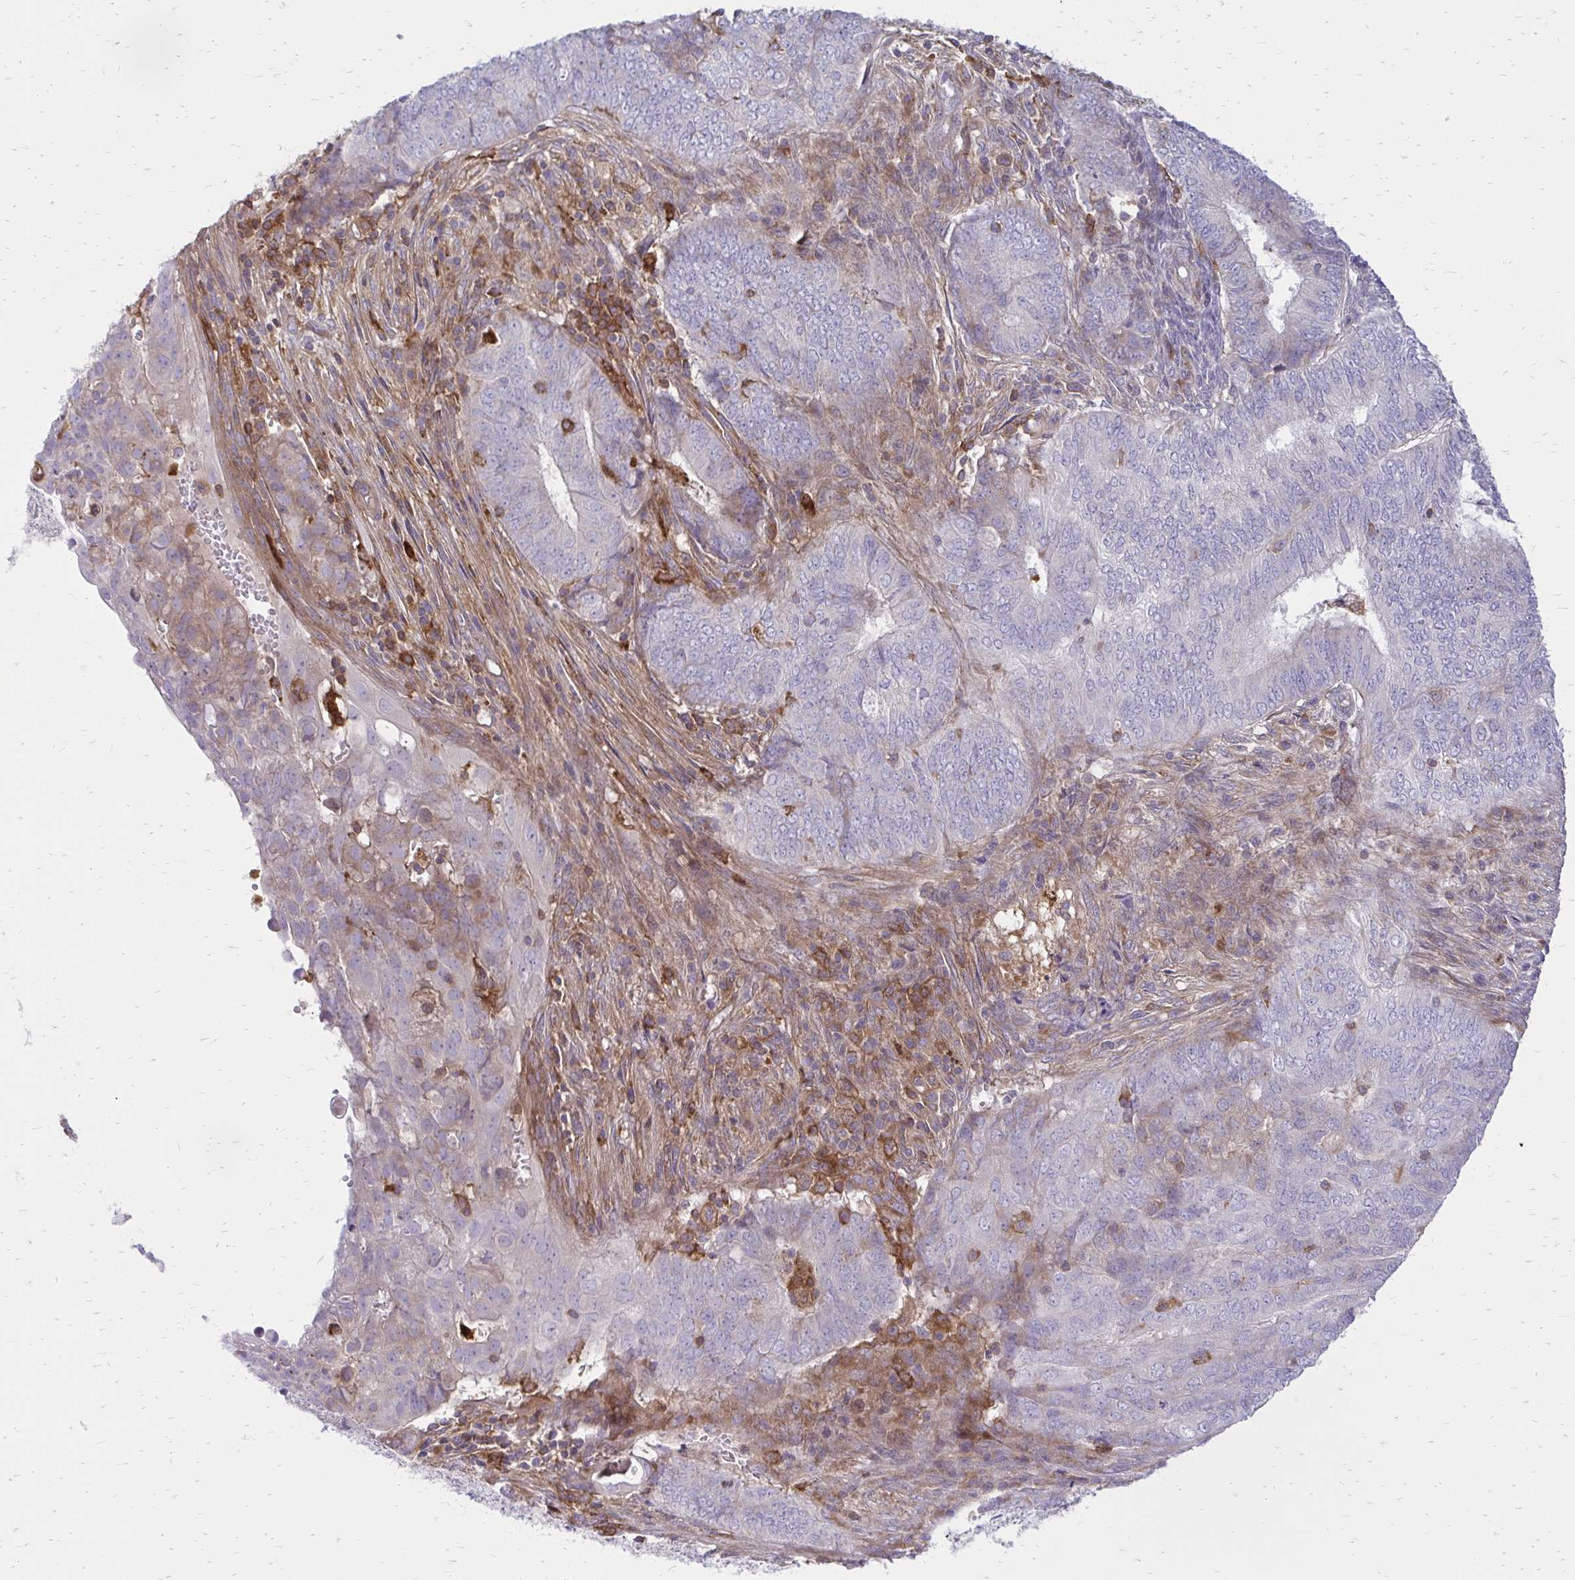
{"staining": {"intensity": "negative", "quantity": "none", "location": "none"}, "tissue": "endometrial cancer", "cell_type": "Tumor cells", "image_type": "cancer", "snomed": [{"axis": "morphology", "description": "Adenocarcinoma, NOS"}, {"axis": "topography", "description": "Endometrium"}], "caption": "IHC micrograph of human adenocarcinoma (endometrial) stained for a protein (brown), which demonstrates no staining in tumor cells.", "gene": "ASAP1", "patient": {"sex": "female", "age": 62}}